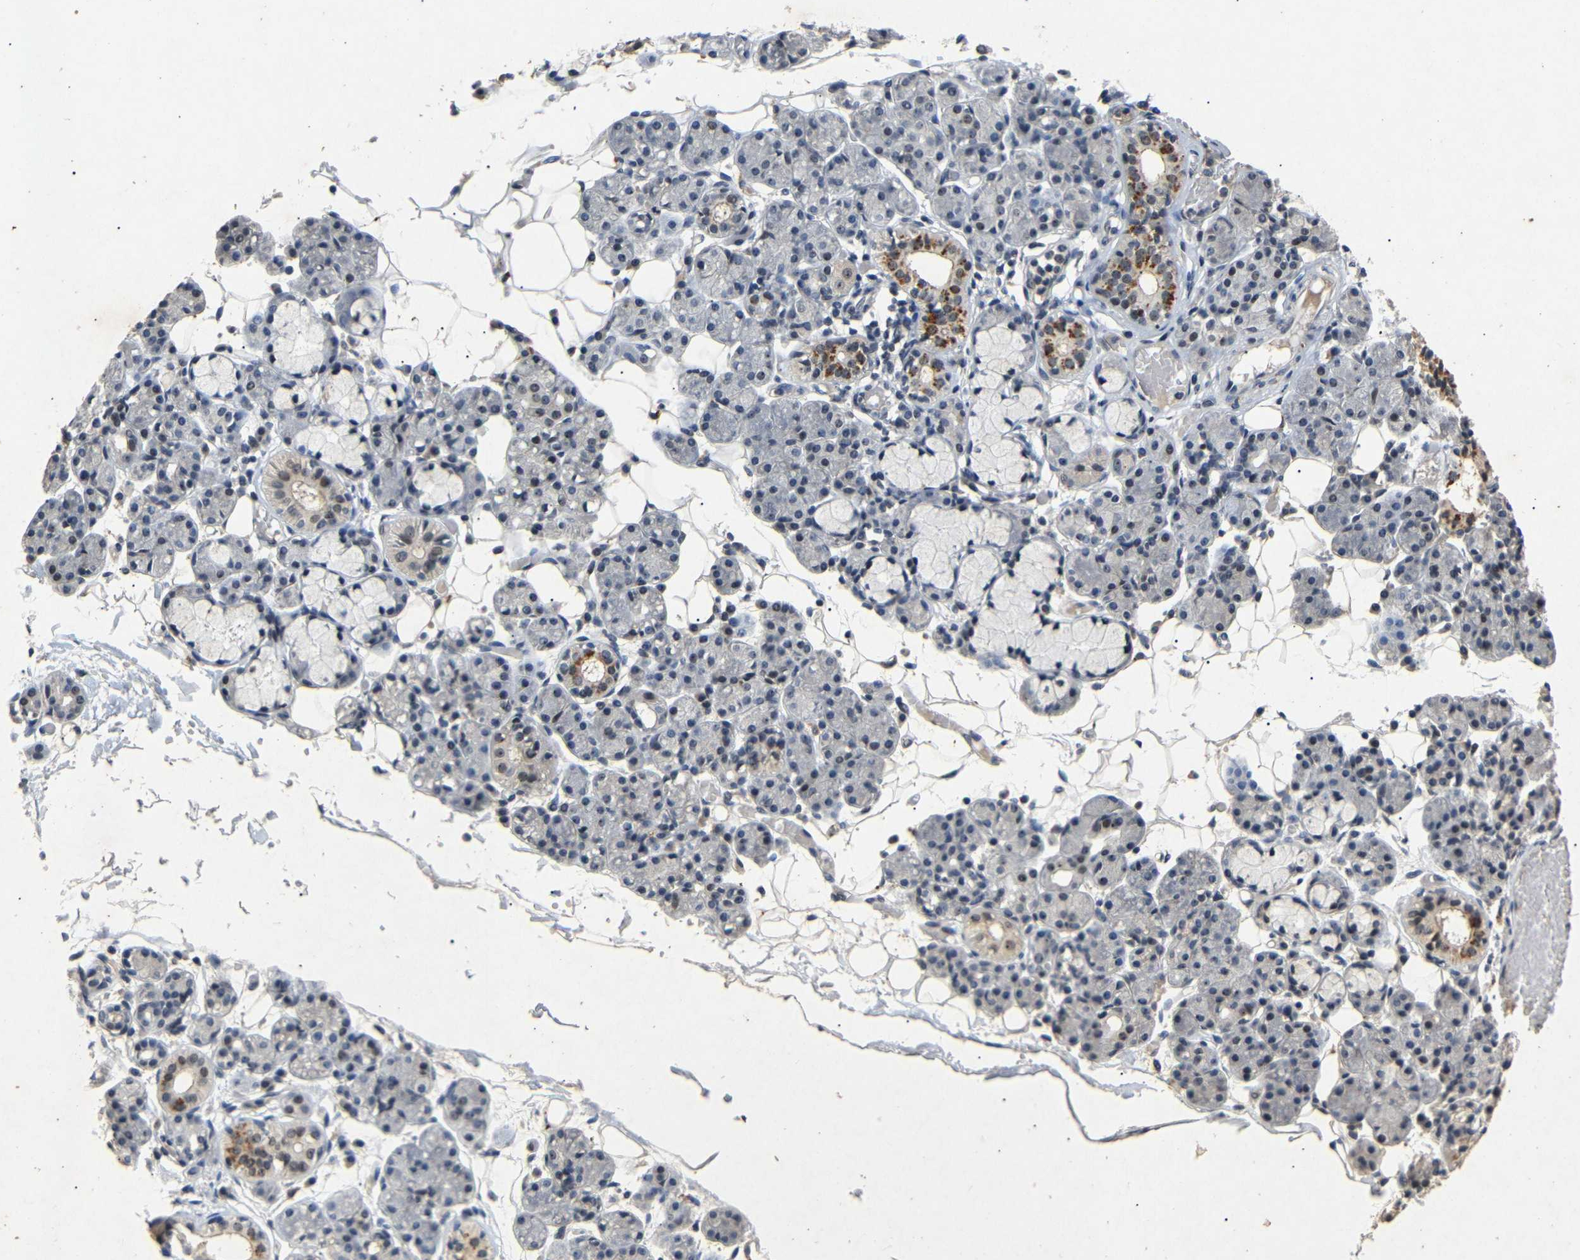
{"staining": {"intensity": "moderate", "quantity": "25%-75%", "location": "cytoplasmic/membranous,nuclear"}, "tissue": "salivary gland", "cell_type": "Glandular cells", "image_type": "normal", "snomed": [{"axis": "morphology", "description": "Normal tissue, NOS"}, {"axis": "topography", "description": "Salivary gland"}], "caption": "IHC of benign salivary gland reveals medium levels of moderate cytoplasmic/membranous,nuclear expression in approximately 25%-75% of glandular cells. (DAB (3,3'-diaminobenzidine) IHC, brown staining for protein, blue staining for nuclei).", "gene": "PARN", "patient": {"sex": "male", "age": 63}}